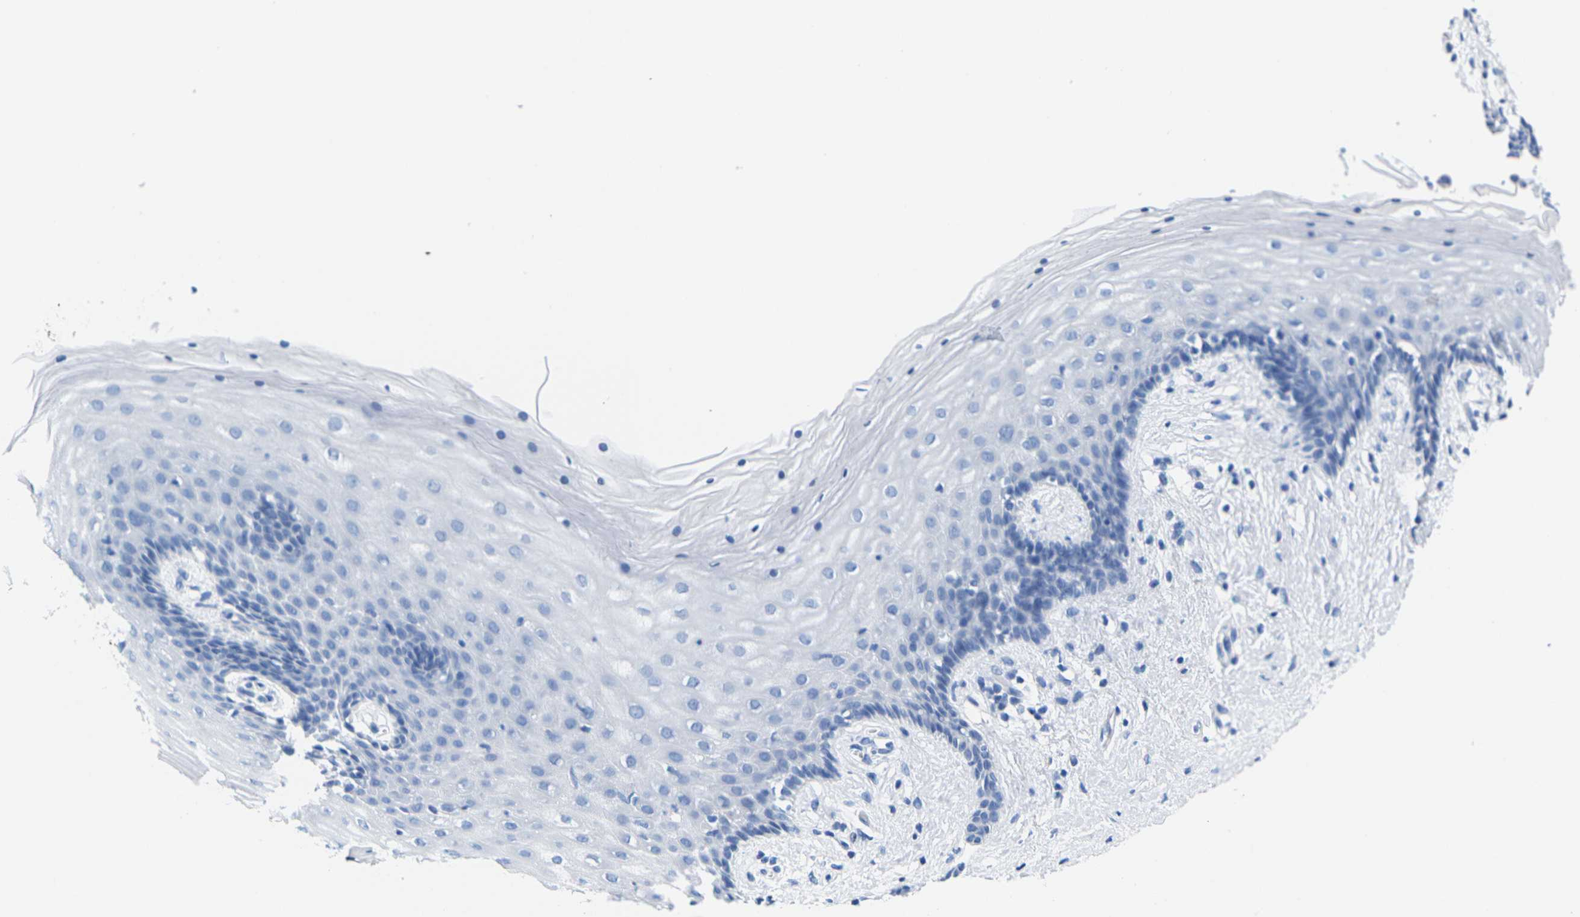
{"staining": {"intensity": "negative", "quantity": "none", "location": "none"}, "tissue": "vagina", "cell_type": "Squamous epithelial cells", "image_type": "normal", "snomed": [{"axis": "morphology", "description": "Normal tissue, NOS"}, {"axis": "topography", "description": "Vagina"}], "caption": "IHC photomicrograph of benign vagina: human vagina stained with DAB (3,3'-diaminobenzidine) exhibits no significant protein expression in squamous epithelial cells.", "gene": "CNN1", "patient": {"sex": "female", "age": 44}}